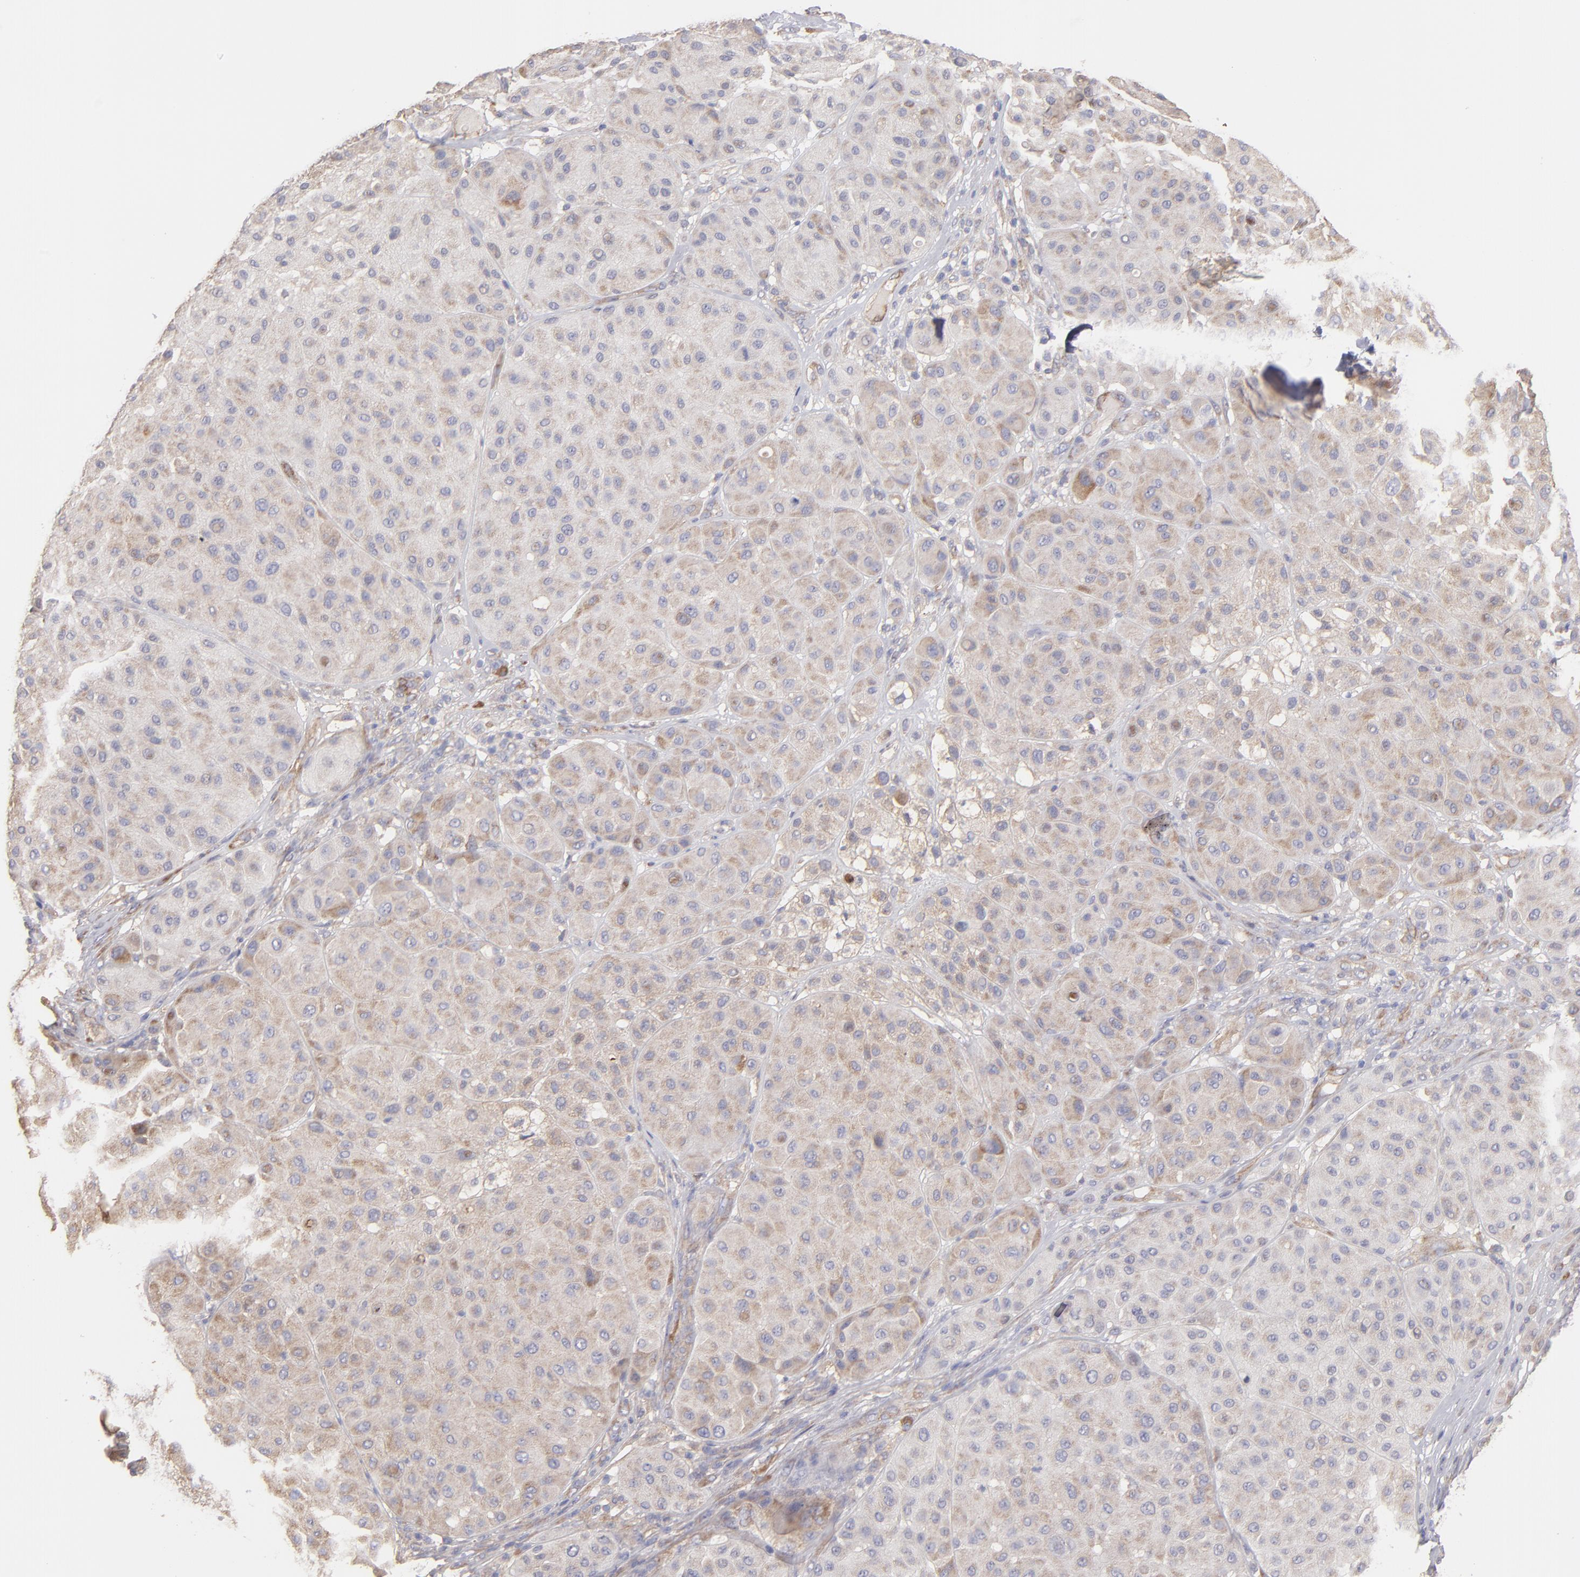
{"staining": {"intensity": "weak", "quantity": "25%-75%", "location": "cytoplasmic/membranous"}, "tissue": "melanoma", "cell_type": "Tumor cells", "image_type": "cancer", "snomed": [{"axis": "morphology", "description": "Normal tissue, NOS"}, {"axis": "morphology", "description": "Malignant melanoma, Metastatic site"}, {"axis": "topography", "description": "Skin"}], "caption": "Melanoma was stained to show a protein in brown. There is low levels of weak cytoplasmic/membranous staining in approximately 25%-75% of tumor cells. The staining was performed using DAB (3,3'-diaminobenzidine) to visualize the protein expression in brown, while the nuclei were stained in blue with hematoxylin (Magnification: 20x).", "gene": "ENTPD5", "patient": {"sex": "male", "age": 41}}